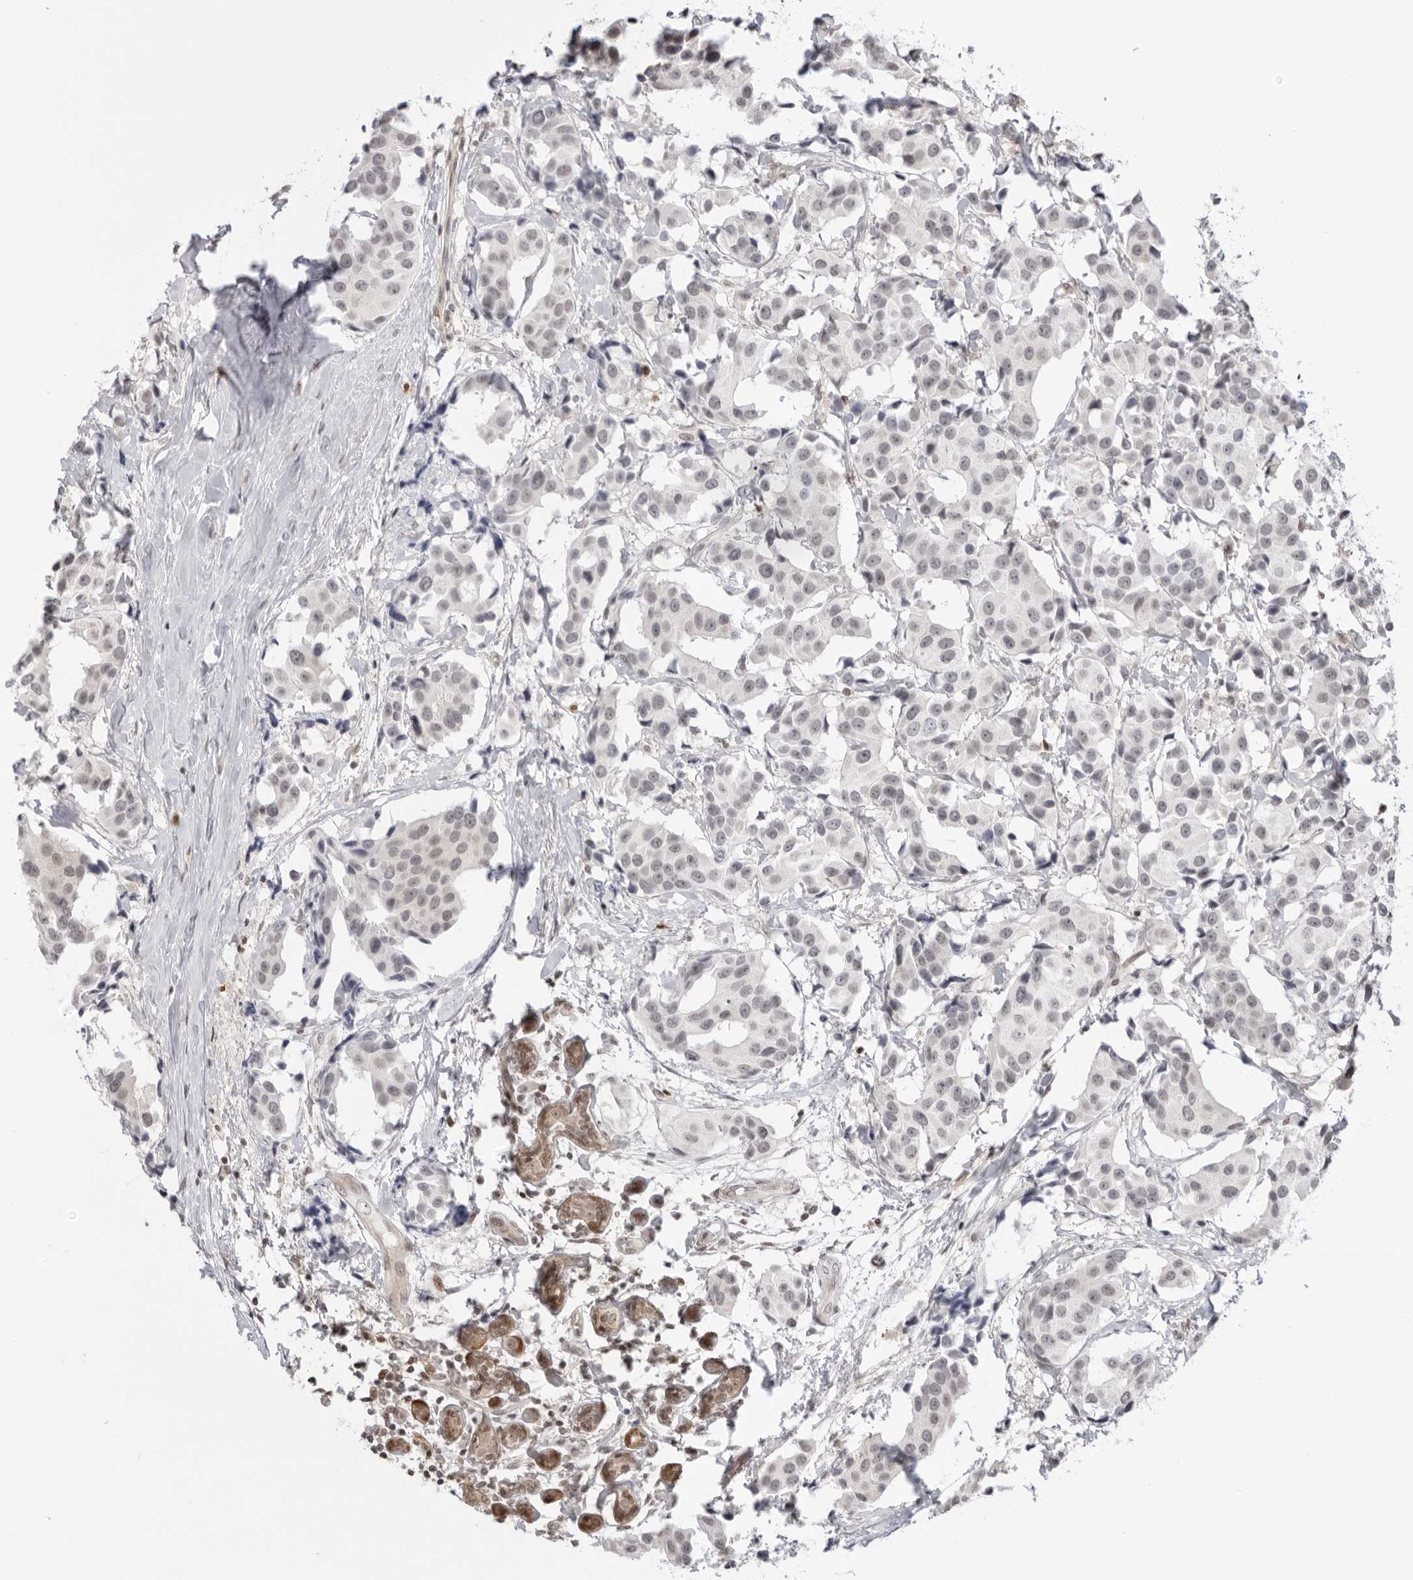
{"staining": {"intensity": "negative", "quantity": "none", "location": "none"}, "tissue": "breast cancer", "cell_type": "Tumor cells", "image_type": "cancer", "snomed": [{"axis": "morphology", "description": "Normal tissue, NOS"}, {"axis": "morphology", "description": "Duct carcinoma"}, {"axis": "topography", "description": "Breast"}], "caption": "Breast cancer (invasive ductal carcinoma) stained for a protein using IHC exhibits no expression tumor cells.", "gene": "RNF146", "patient": {"sex": "female", "age": 39}}